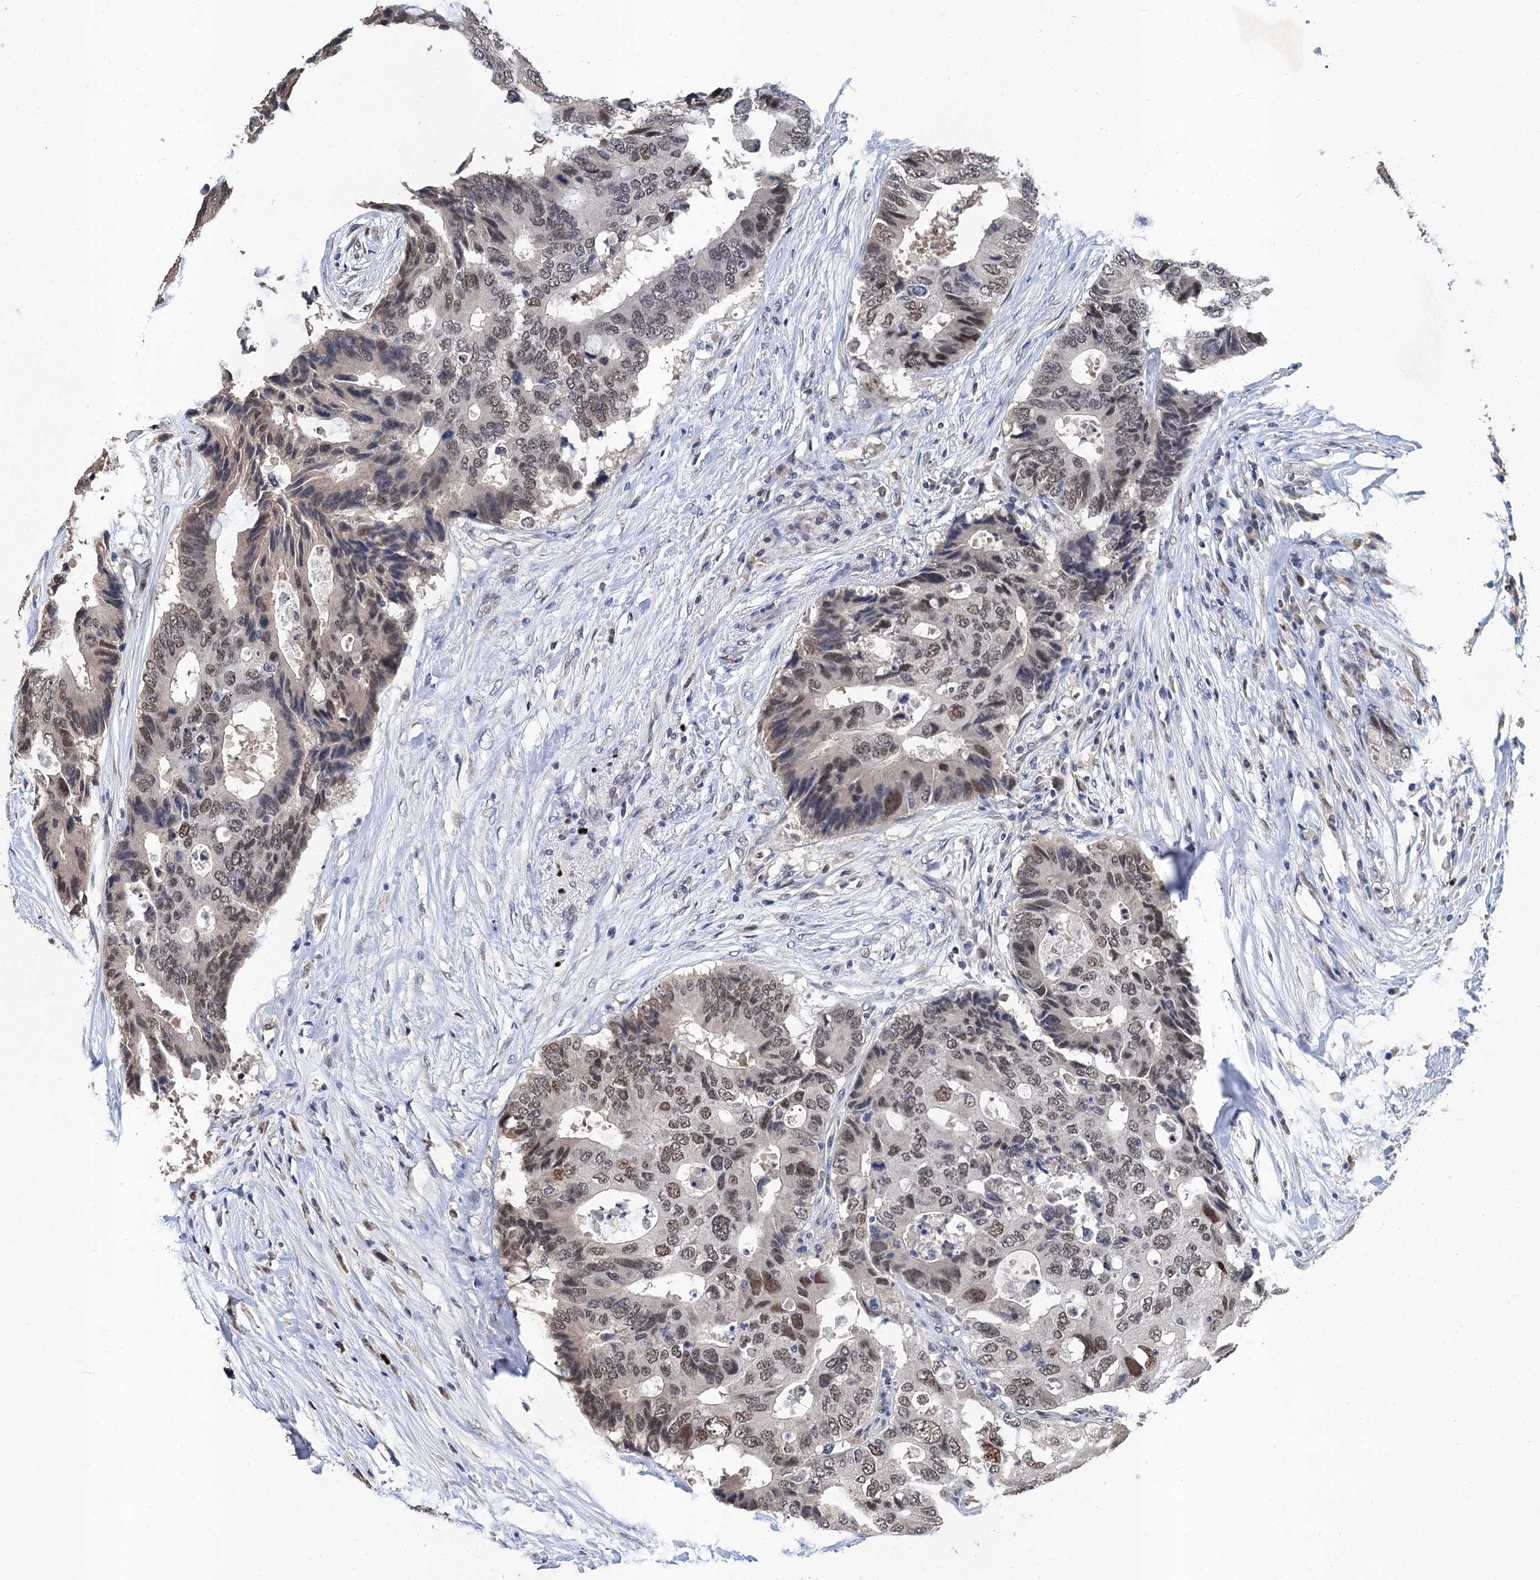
{"staining": {"intensity": "moderate", "quantity": "25%-75%", "location": "nuclear"}, "tissue": "colorectal cancer", "cell_type": "Tumor cells", "image_type": "cancer", "snomed": [{"axis": "morphology", "description": "Adenocarcinoma, NOS"}, {"axis": "topography", "description": "Colon"}], "caption": "Protein staining displays moderate nuclear positivity in approximately 25%-75% of tumor cells in colorectal cancer (adenocarcinoma).", "gene": "TSEN34", "patient": {"sex": "male", "age": 71}}